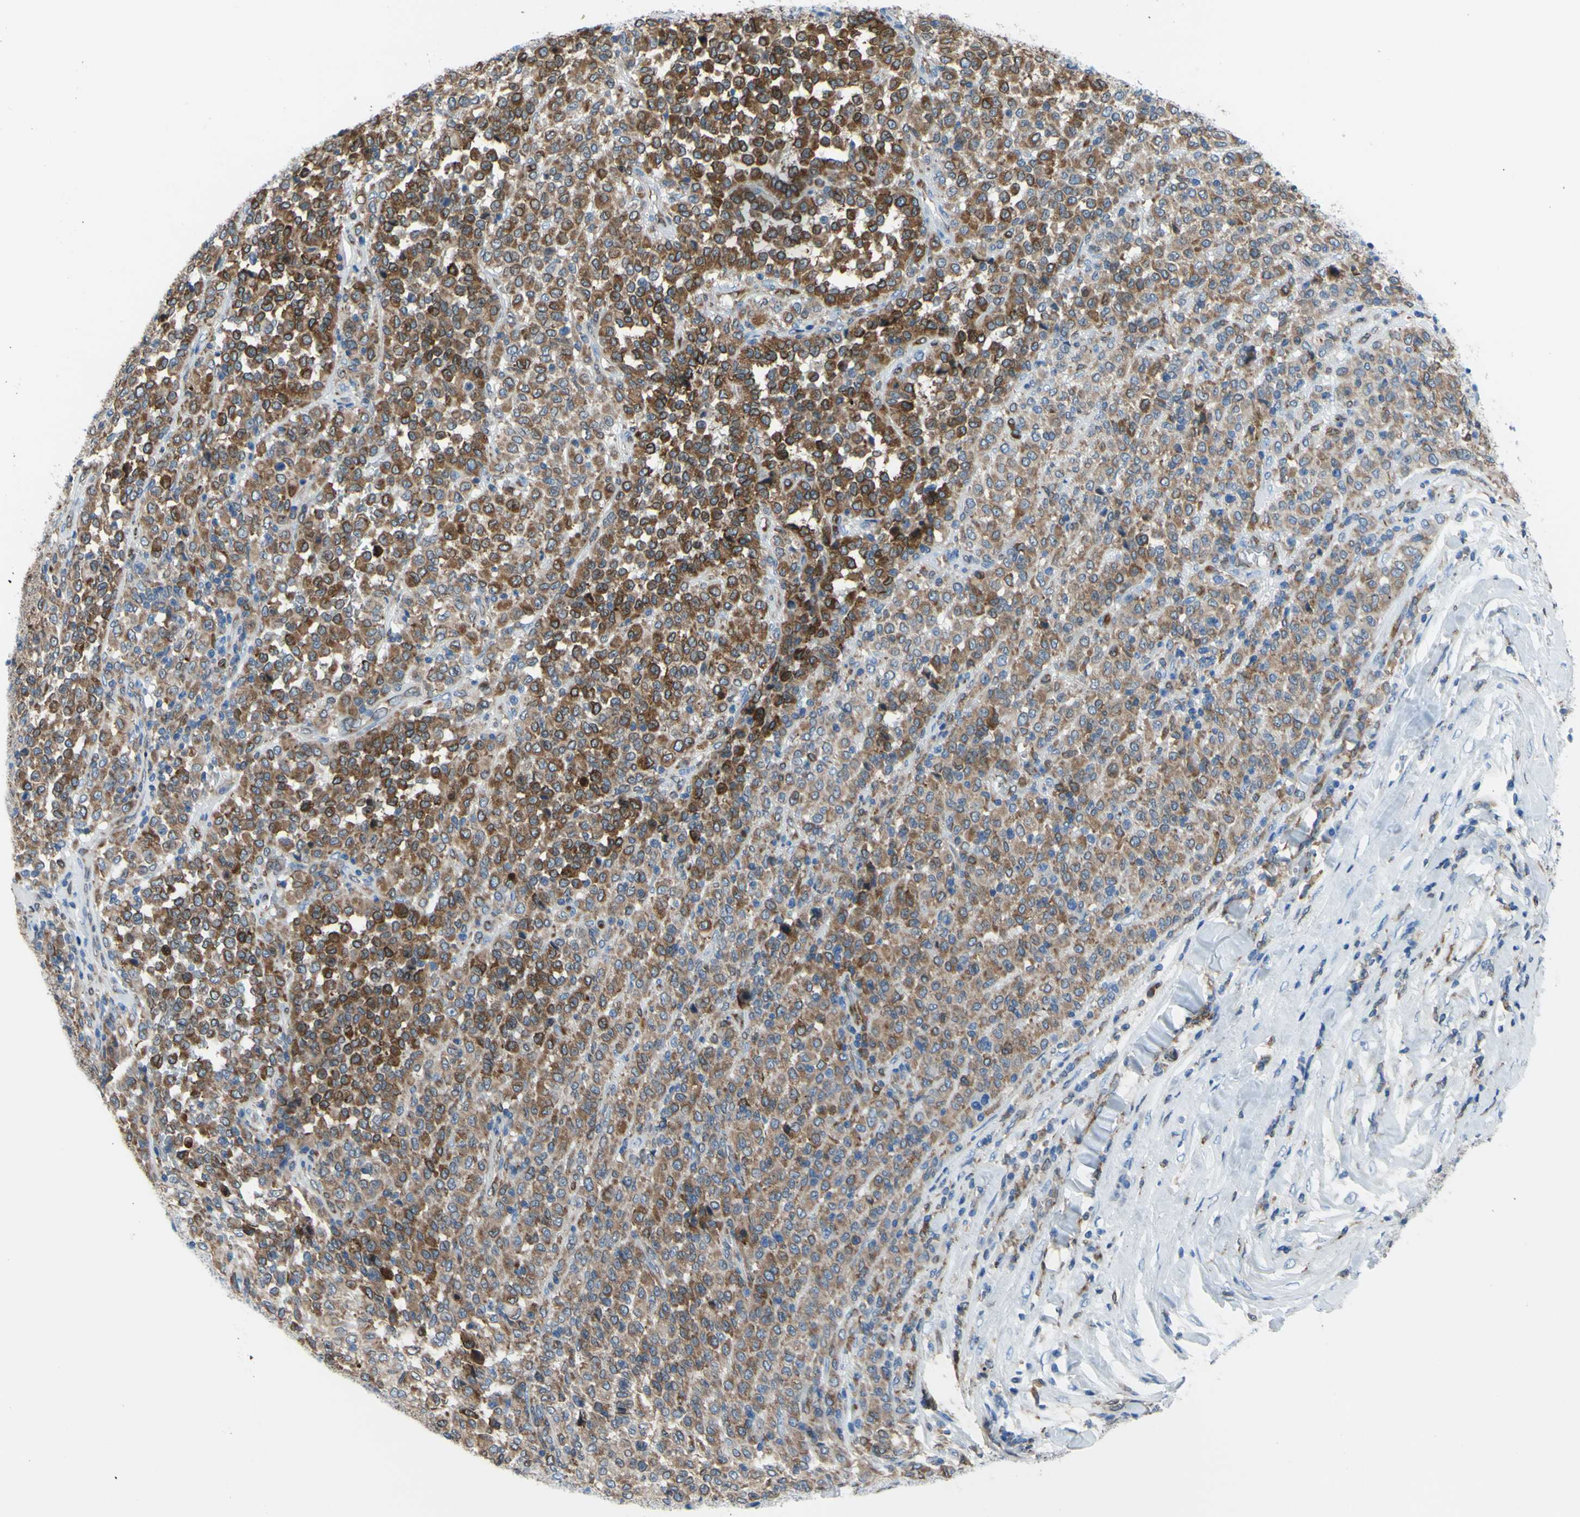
{"staining": {"intensity": "moderate", "quantity": ">75%", "location": "cytoplasmic/membranous"}, "tissue": "melanoma", "cell_type": "Tumor cells", "image_type": "cancer", "snomed": [{"axis": "morphology", "description": "Malignant melanoma, Metastatic site"}, {"axis": "topography", "description": "Pancreas"}], "caption": "Immunohistochemistry micrograph of neoplastic tissue: human malignant melanoma (metastatic site) stained using immunohistochemistry (IHC) shows medium levels of moderate protein expression localized specifically in the cytoplasmic/membranous of tumor cells, appearing as a cytoplasmic/membranous brown color.", "gene": "MGST2", "patient": {"sex": "female", "age": 30}}